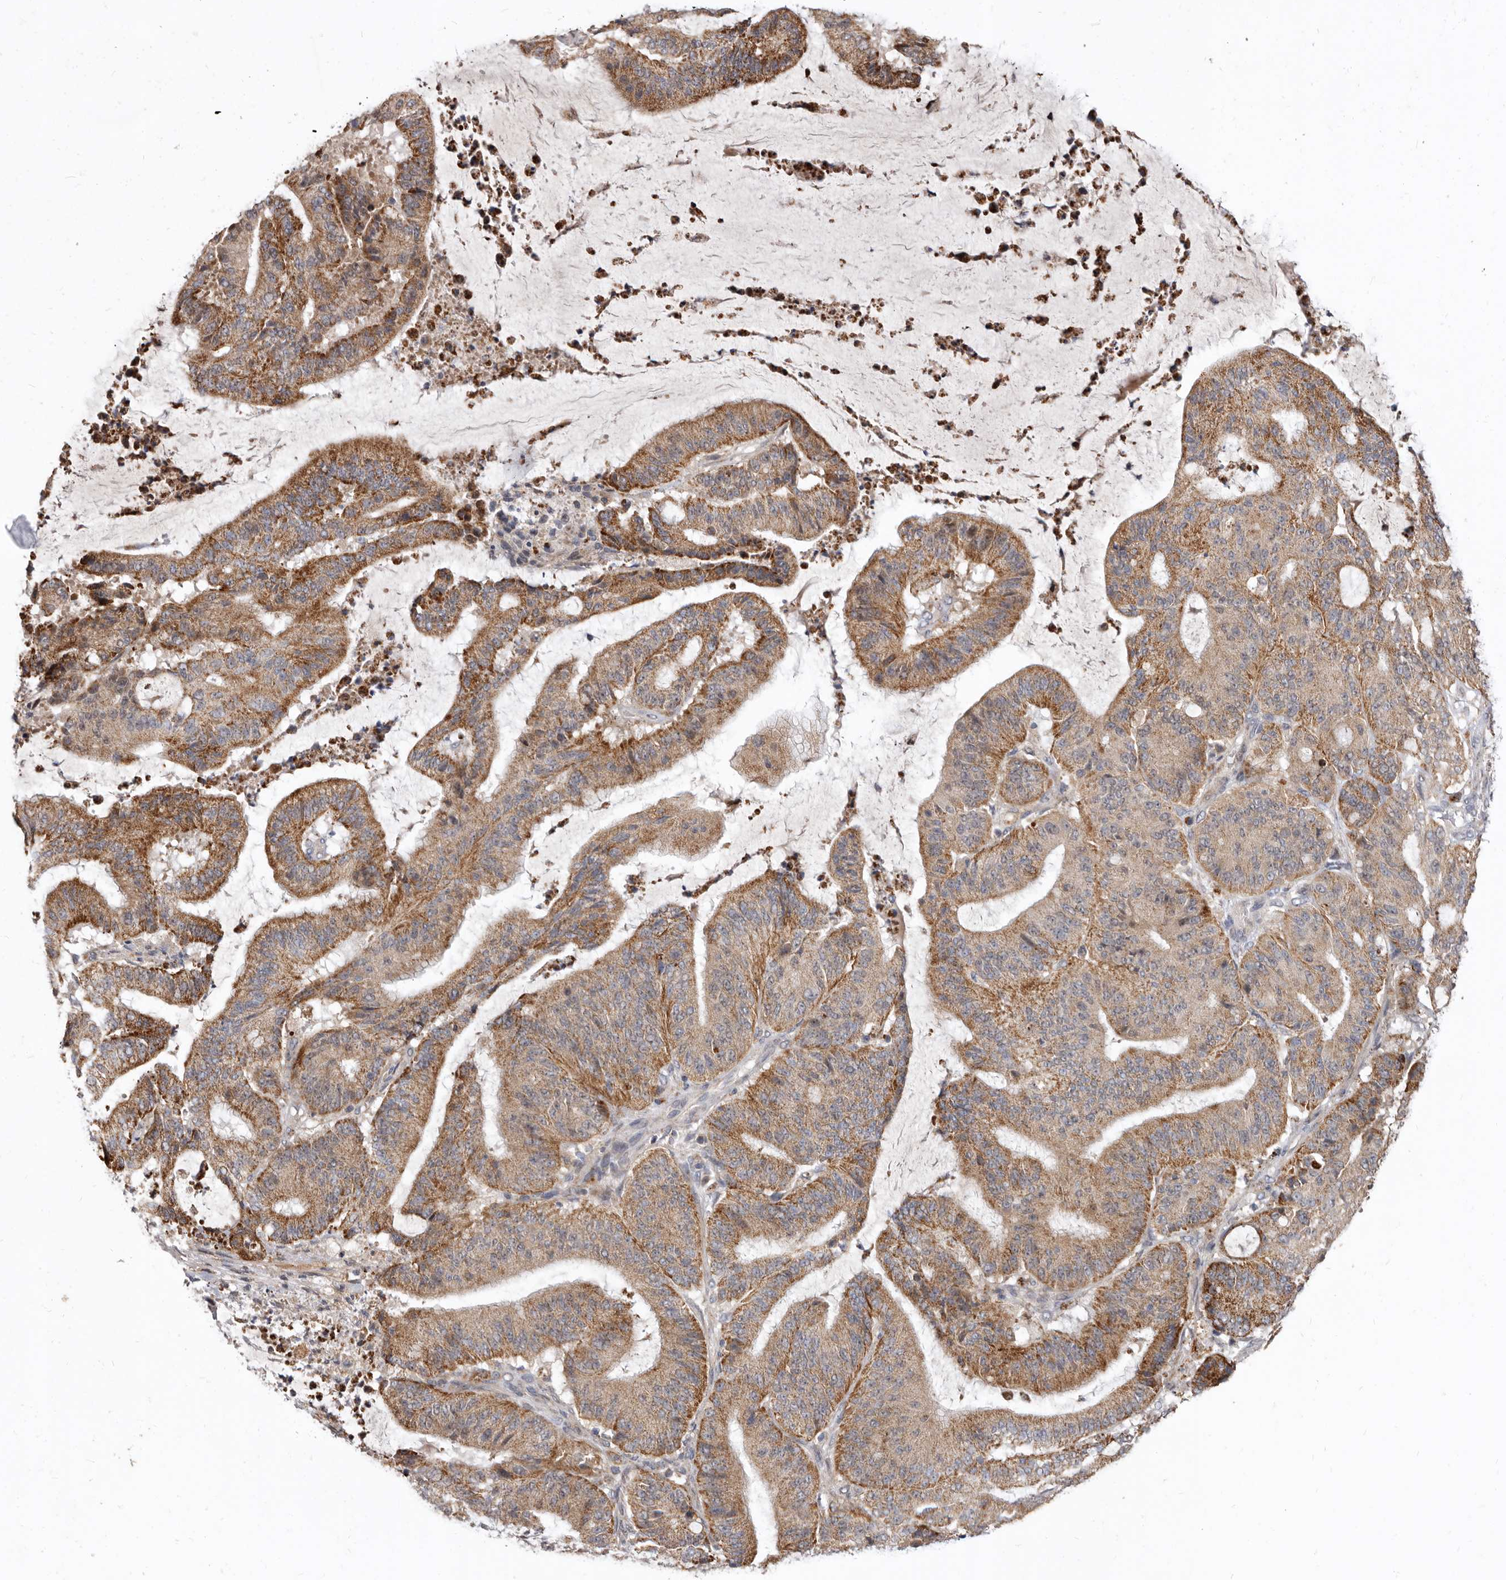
{"staining": {"intensity": "moderate", "quantity": ">75%", "location": "cytoplasmic/membranous"}, "tissue": "liver cancer", "cell_type": "Tumor cells", "image_type": "cancer", "snomed": [{"axis": "morphology", "description": "Normal tissue, NOS"}, {"axis": "morphology", "description": "Cholangiocarcinoma"}, {"axis": "topography", "description": "Liver"}, {"axis": "topography", "description": "Peripheral nerve tissue"}], "caption": "A photomicrograph of human liver cancer stained for a protein displays moderate cytoplasmic/membranous brown staining in tumor cells.", "gene": "SMC4", "patient": {"sex": "female", "age": 73}}